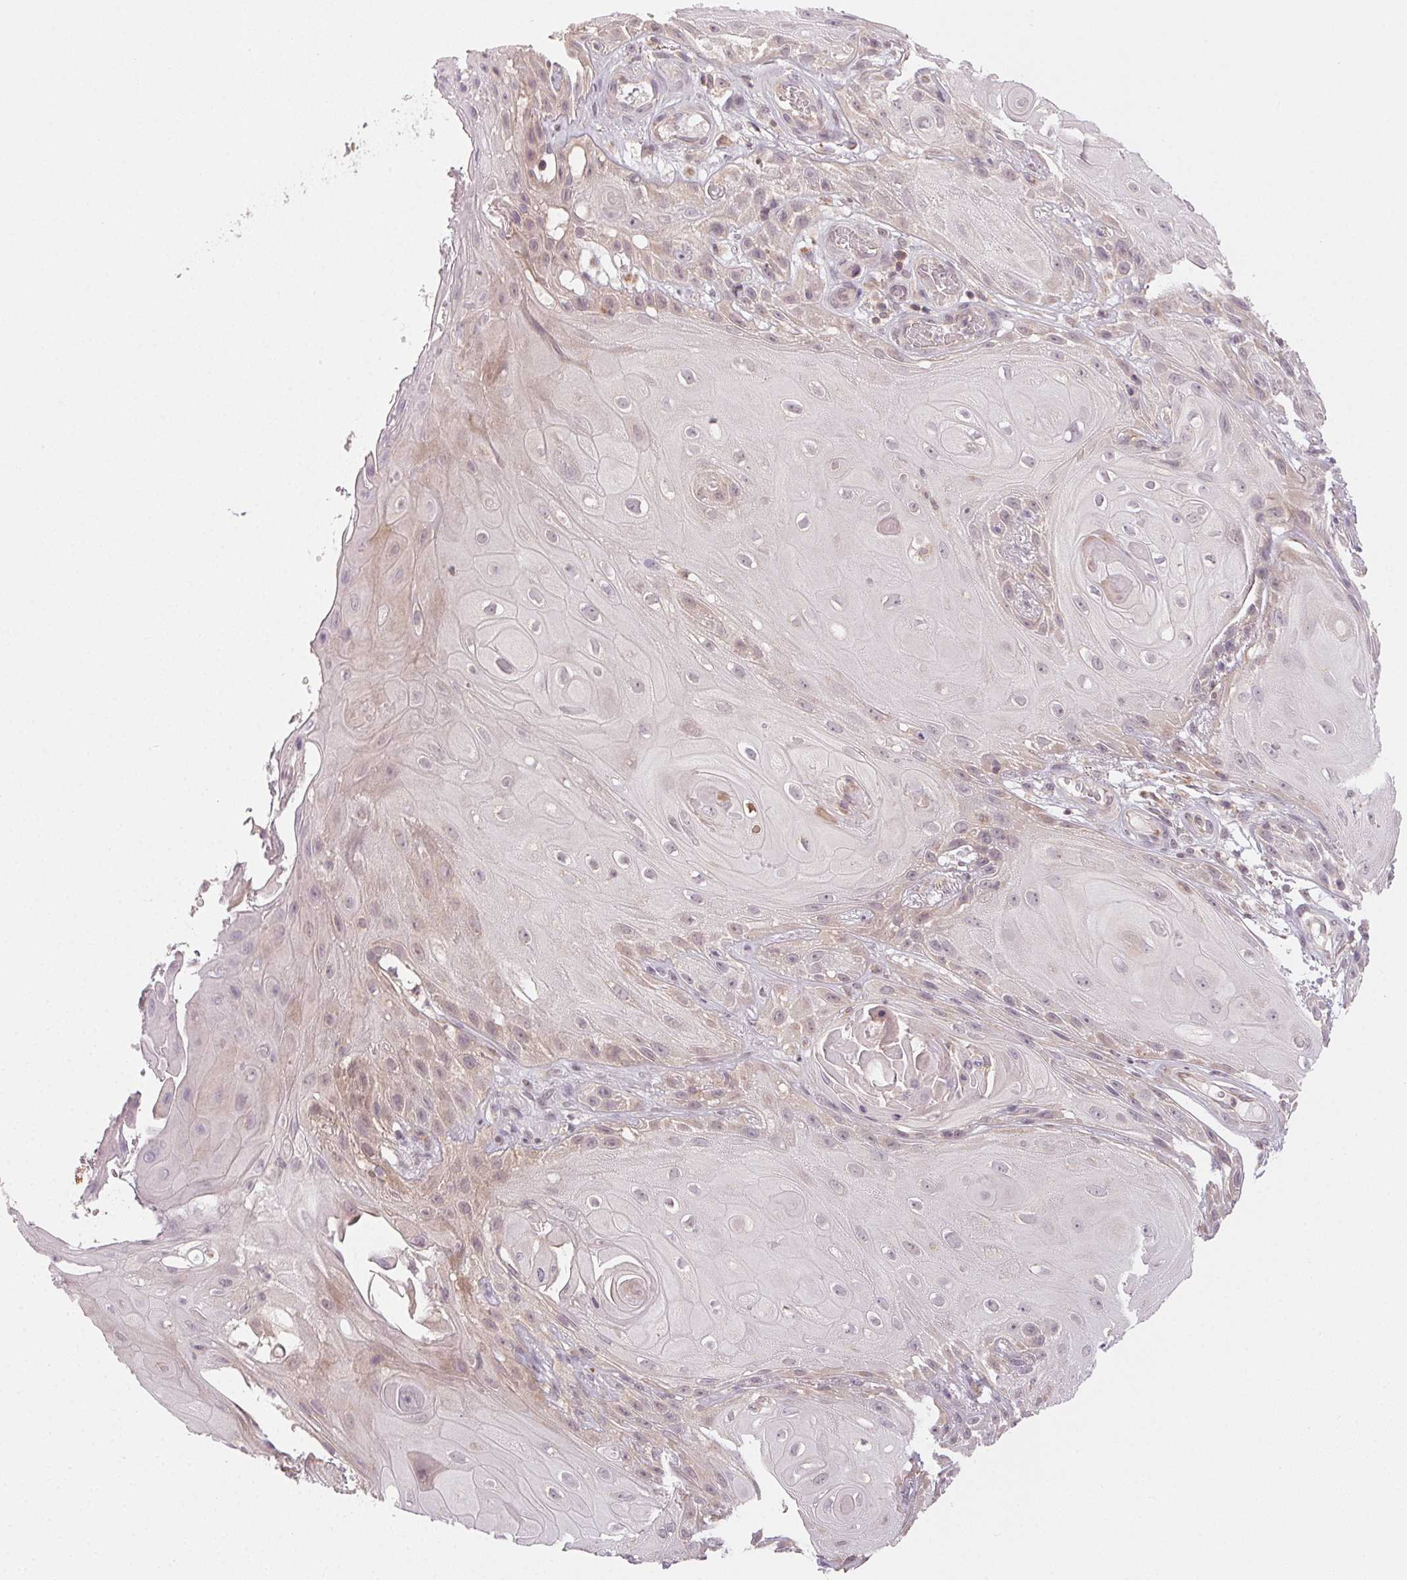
{"staining": {"intensity": "weak", "quantity": "<25%", "location": "cytoplasmic/membranous"}, "tissue": "skin cancer", "cell_type": "Tumor cells", "image_type": "cancer", "snomed": [{"axis": "morphology", "description": "Squamous cell carcinoma, NOS"}, {"axis": "topography", "description": "Skin"}], "caption": "Immunohistochemistry (IHC) image of neoplastic tissue: skin squamous cell carcinoma stained with DAB exhibits no significant protein positivity in tumor cells.", "gene": "NCOA4", "patient": {"sex": "male", "age": 62}}